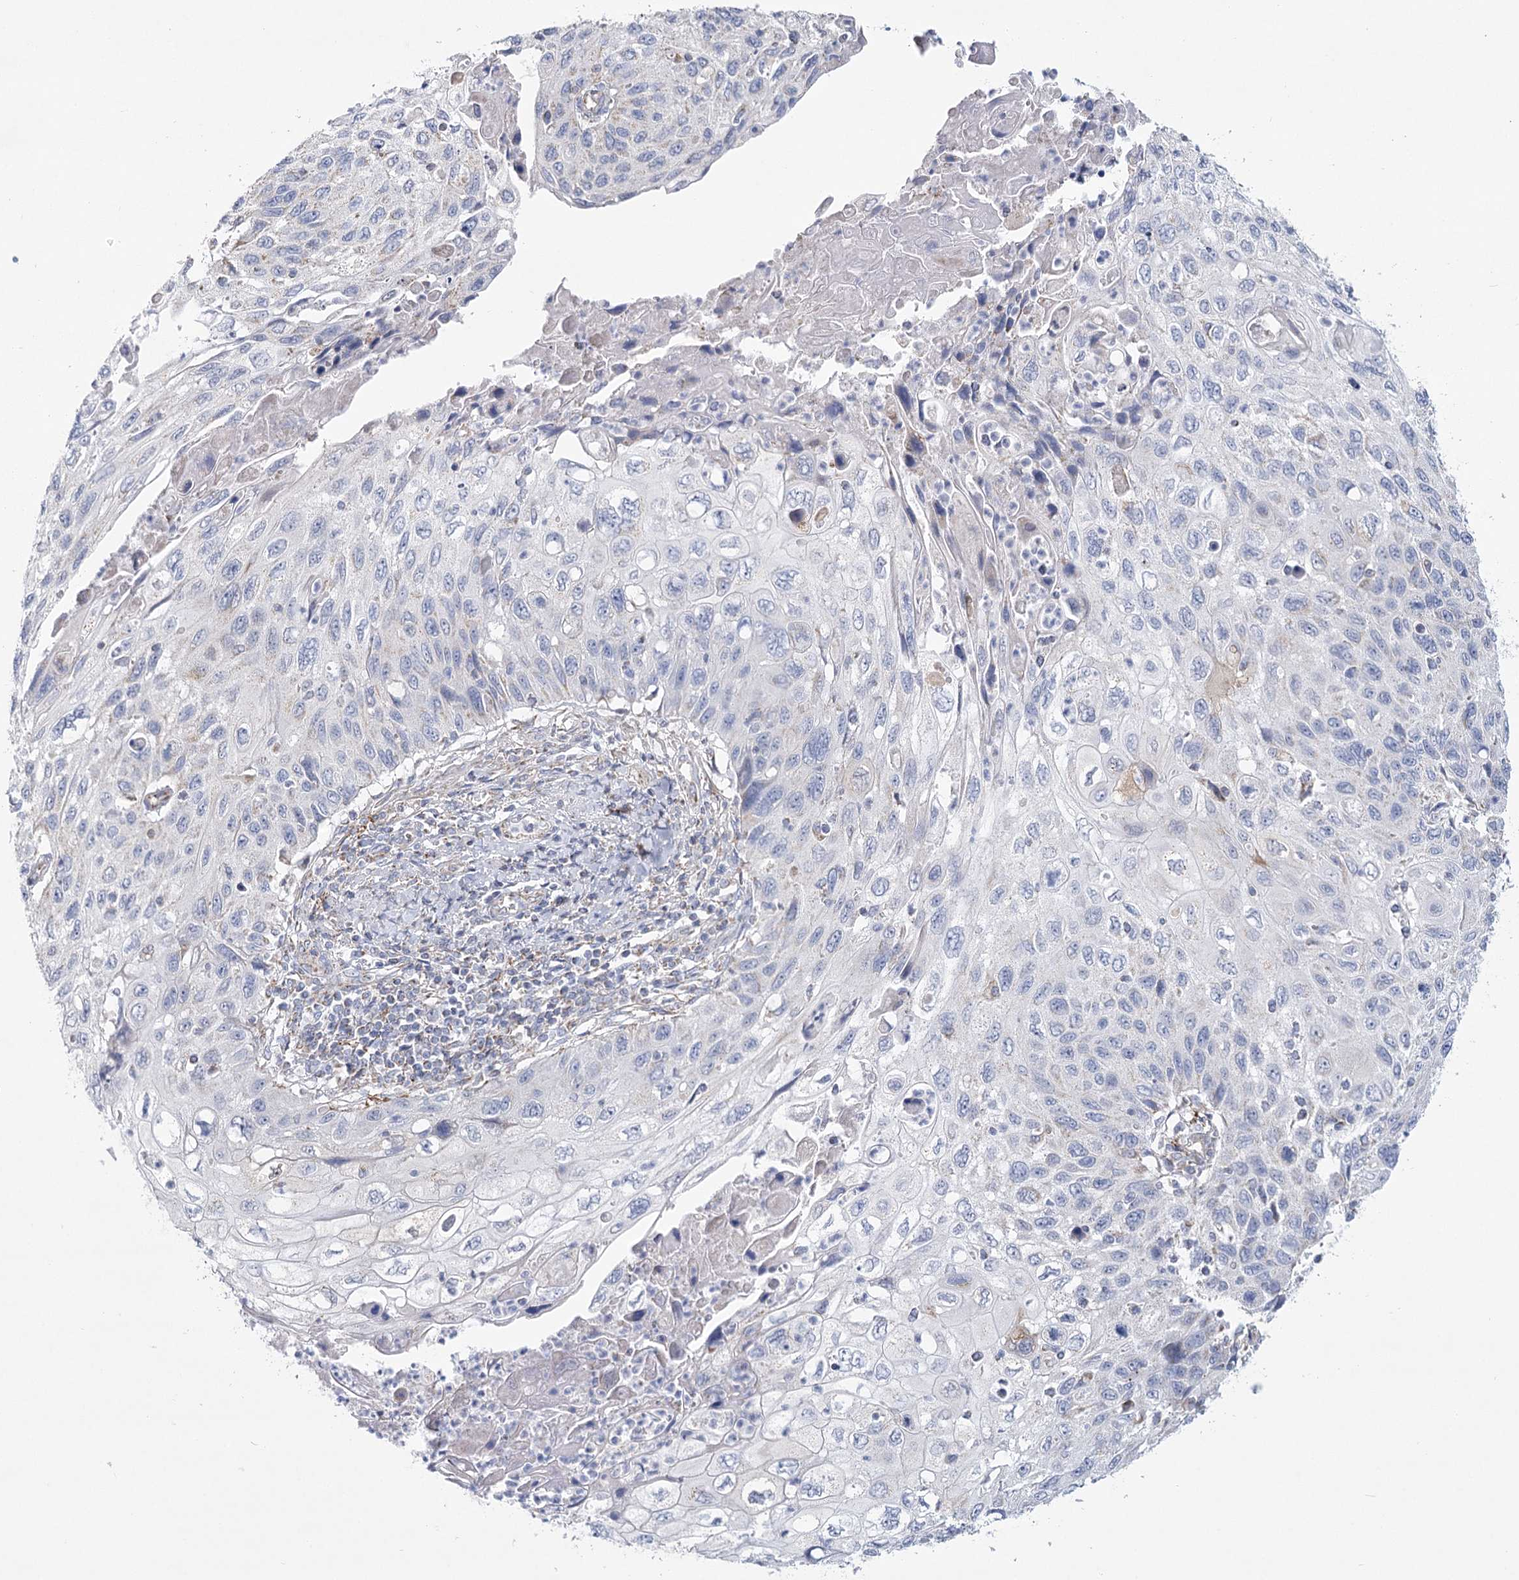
{"staining": {"intensity": "negative", "quantity": "none", "location": "none"}, "tissue": "cervical cancer", "cell_type": "Tumor cells", "image_type": "cancer", "snomed": [{"axis": "morphology", "description": "Squamous cell carcinoma, NOS"}, {"axis": "topography", "description": "Cervix"}], "caption": "Human cervical cancer (squamous cell carcinoma) stained for a protein using IHC exhibits no expression in tumor cells.", "gene": "SNX7", "patient": {"sex": "female", "age": 70}}